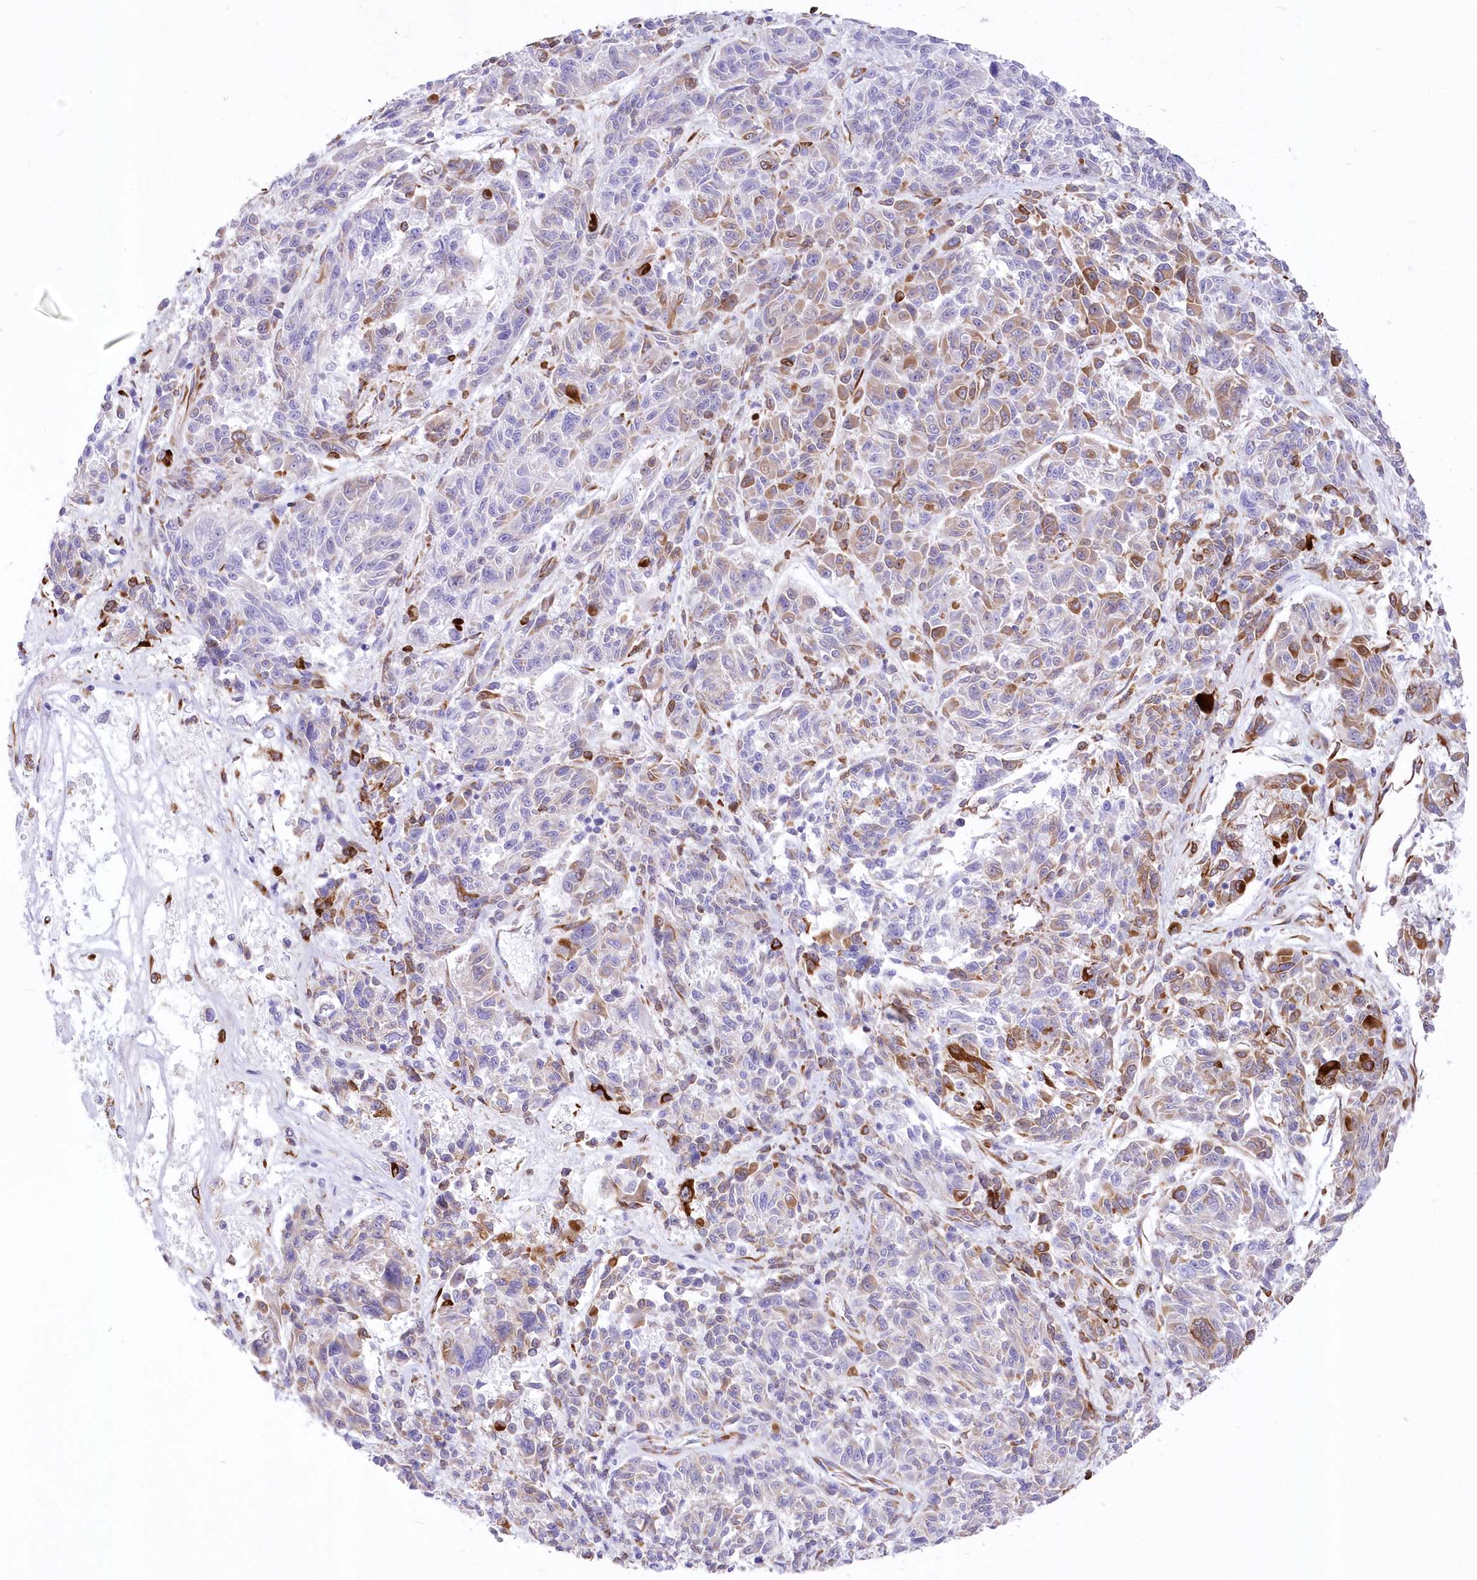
{"staining": {"intensity": "moderate", "quantity": "25%-75%", "location": "cytoplasmic/membranous"}, "tissue": "melanoma", "cell_type": "Tumor cells", "image_type": "cancer", "snomed": [{"axis": "morphology", "description": "Malignant melanoma, NOS"}, {"axis": "topography", "description": "Skin"}], "caption": "About 25%-75% of tumor cells in human melanoma display moderate cytoplasmic/membranous protein staining as visualized by brown immunohistochemical staining.", "gene": "YTHDC2", "patient": {"sex": "male", "age": 53}}